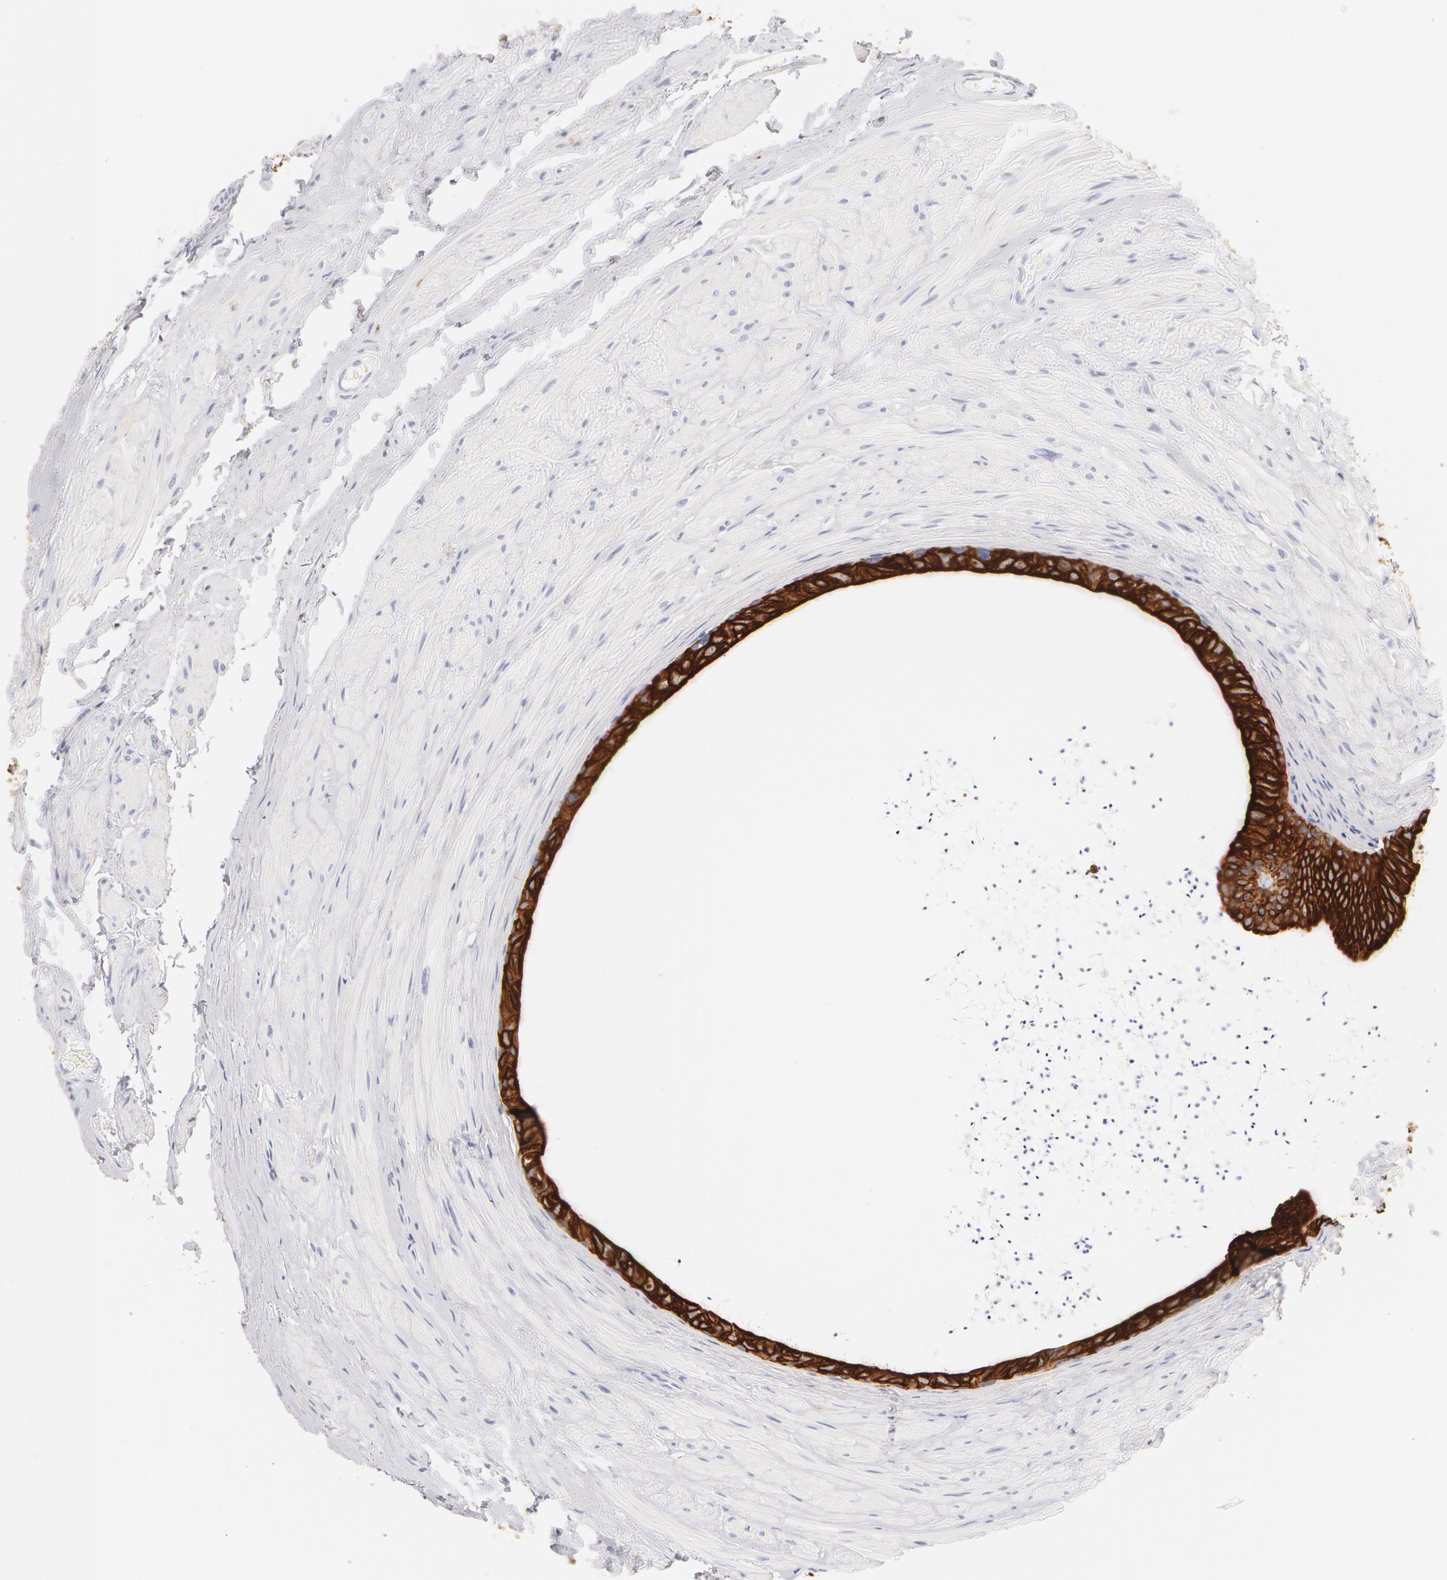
{"staining": {"intensity": "strong", "quantity": ">75%", "location": "cytoplasmic/membranous"}, "tissue": "epididymis", "cell_type": "Glandular cells", "image_type": "normal", "snomed": [{"axis": "morphology", "description": "Normal tissue, NOS"}, {"axis": "topography", "description": "Epididymis"}], "caption": "Protein positivity by IHC shows strong cytoplasmic/membranous positivity in approximately >75% of glandular cells in unremarkable epididymis.", "gene": "KRT8", "patient": {"sex": "male", "age": 77}}